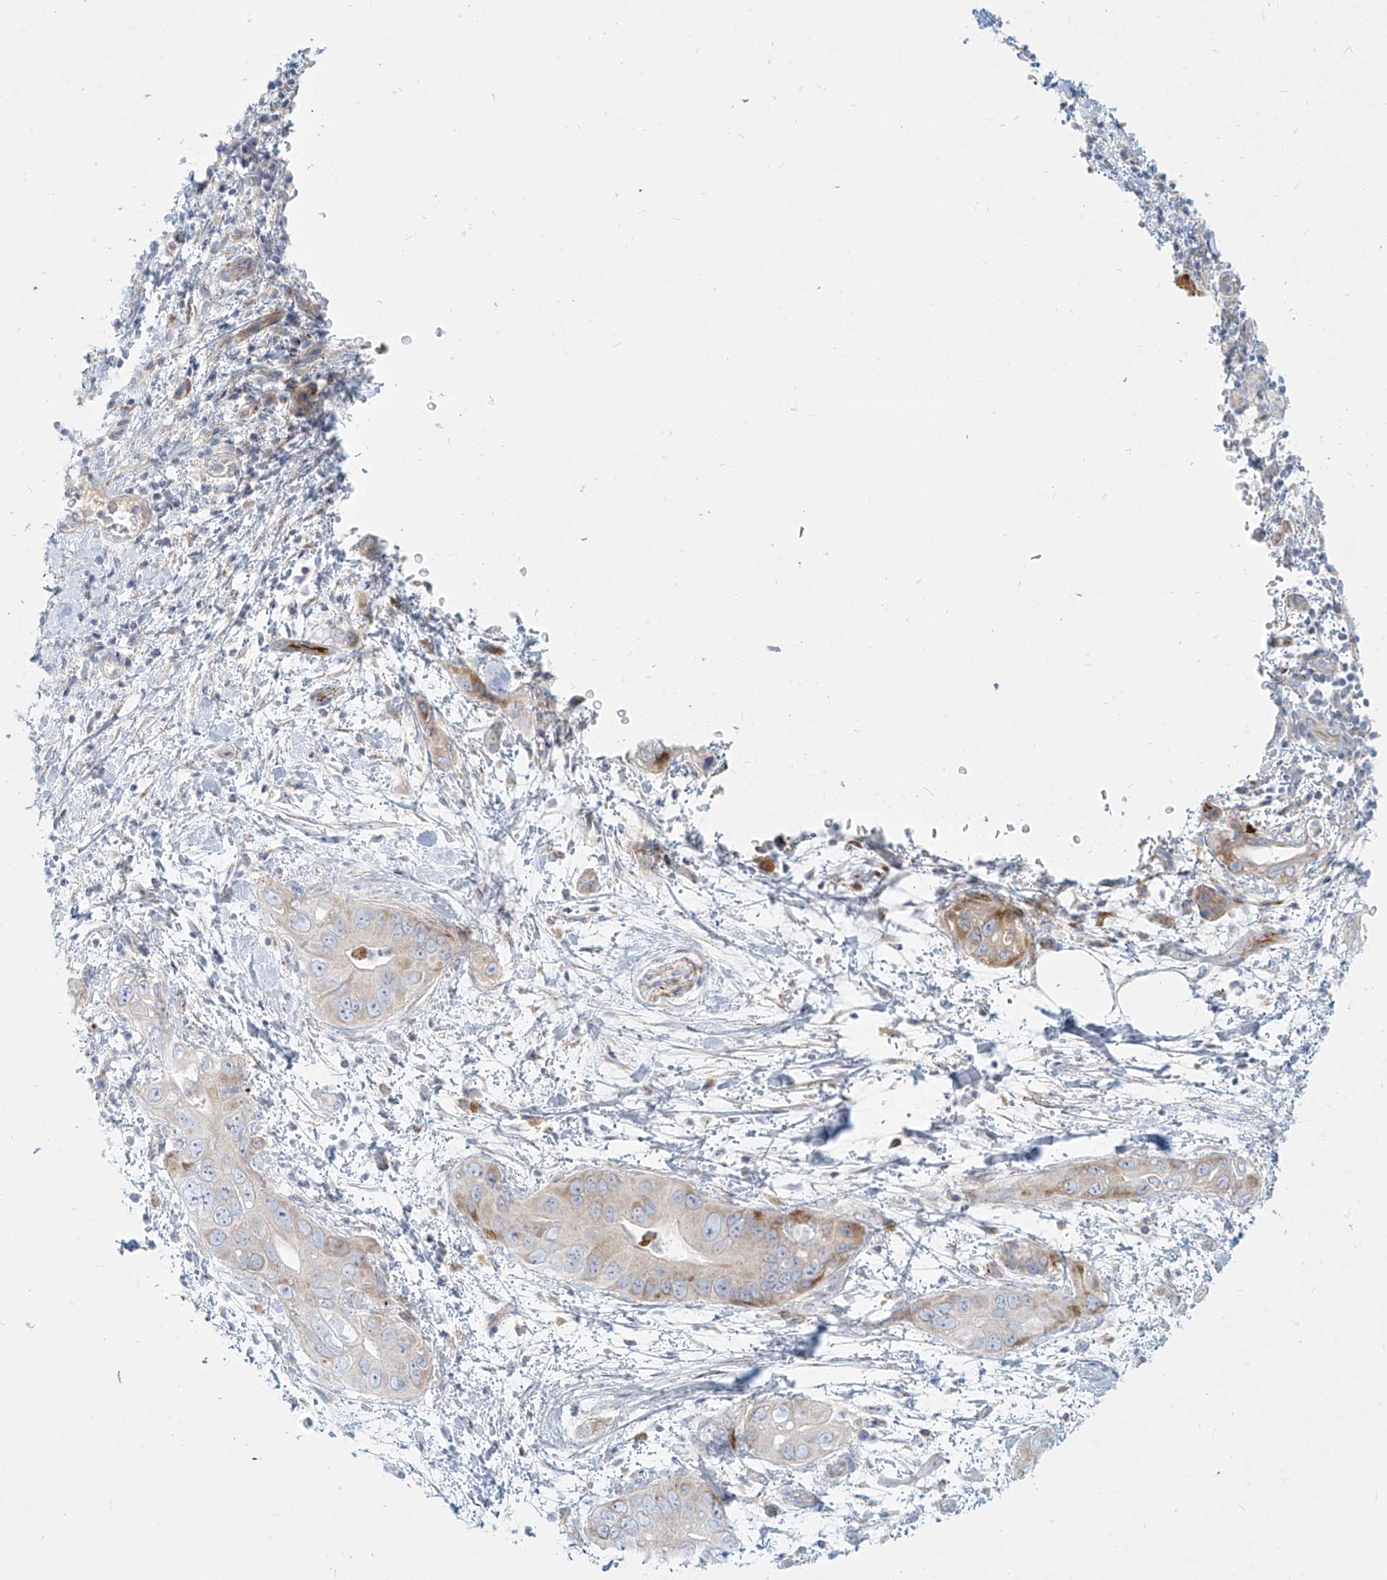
{"staining": {"intensity": "moderate", "quantity": "<25%", "location": "cytoplasmic/membranous"}, "tissue": "pancreatic cancer", "cell_type": "Tumor cells", "image_type": "cancer", "snomed": [{"axis": "morphology", "description": "Adenocarcinoma, NOS"}, {"axis": "topography", "description": "Pancreas"}], "caption": "Immunohistochemical staining of human pancreatic cancer (adenocarcinoma) exhibits low levels of moderate cytoplasmic/membranous protein staining in approximately <25% of tumor cells.", "gene": "MTX2", "patient": {"sex": "female", "age": 78}}